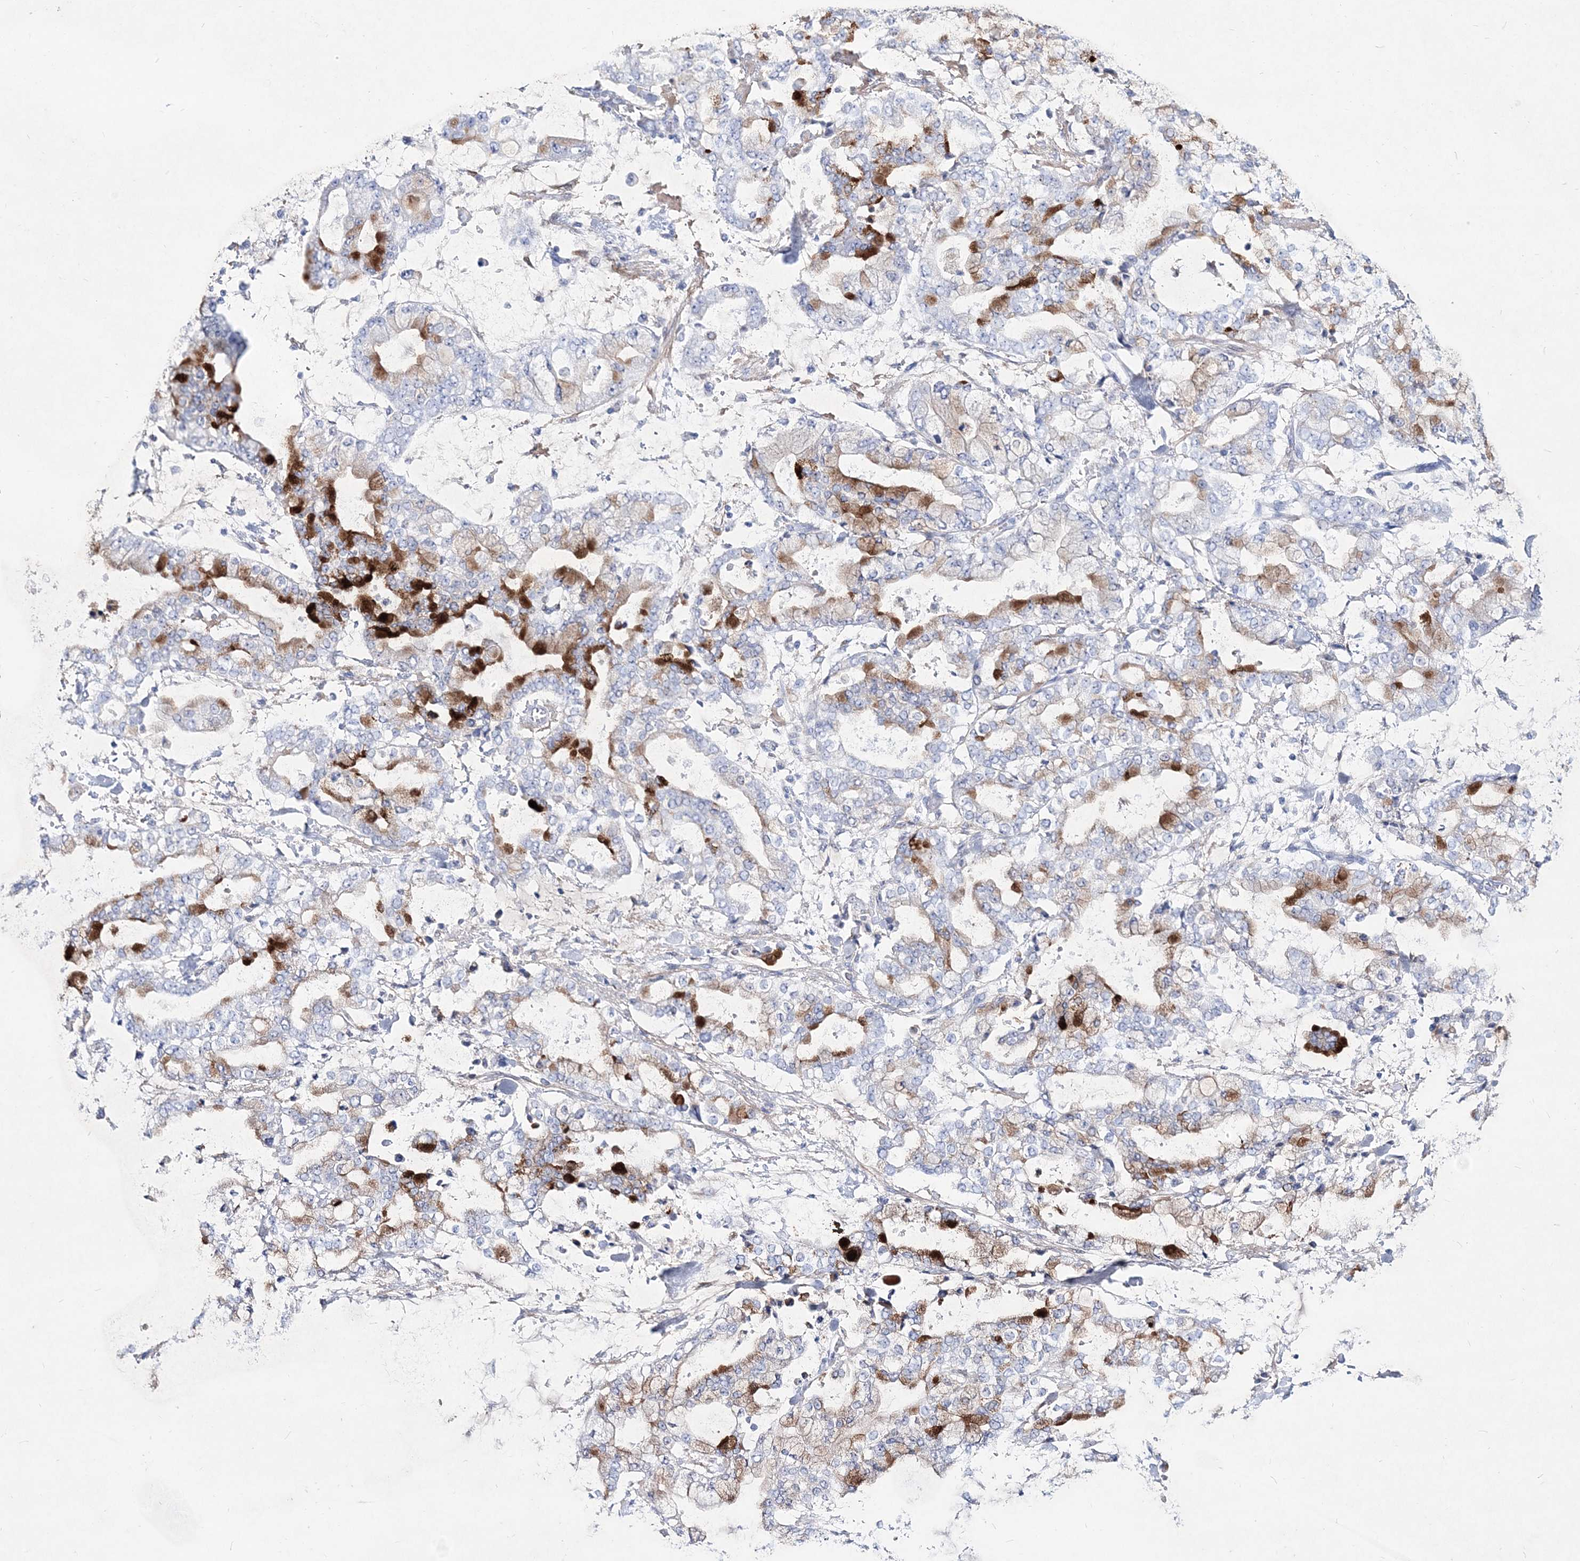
{"staining": {"intensity": "strong", "quantity": "<25%", "location": "cytoplasmic/membranous"}, "tissue": "stomach cancer", "cell_type": "Tumor cells", "image_type": "cancer", "snomed": [{"axis": "morphology", "description": "Normal tissue, NOS"}, {"axis": "morphology", "description": "Adenocarcinoma, NOS"}, {"axis": "topography", "description": "Stomach, upper"}, {"axis": "topography", "description": "Stomach"}], "caption": "IHC (DAB (3,3'-diaminobenzidine)) staining of human adenocarcinoma (stomach) displays strong cytoplasmic/membranous protein positivity in about <25% of tumor cells.", "gene": "SPINK7", "patient": {"sex": "male", "age": 76}}